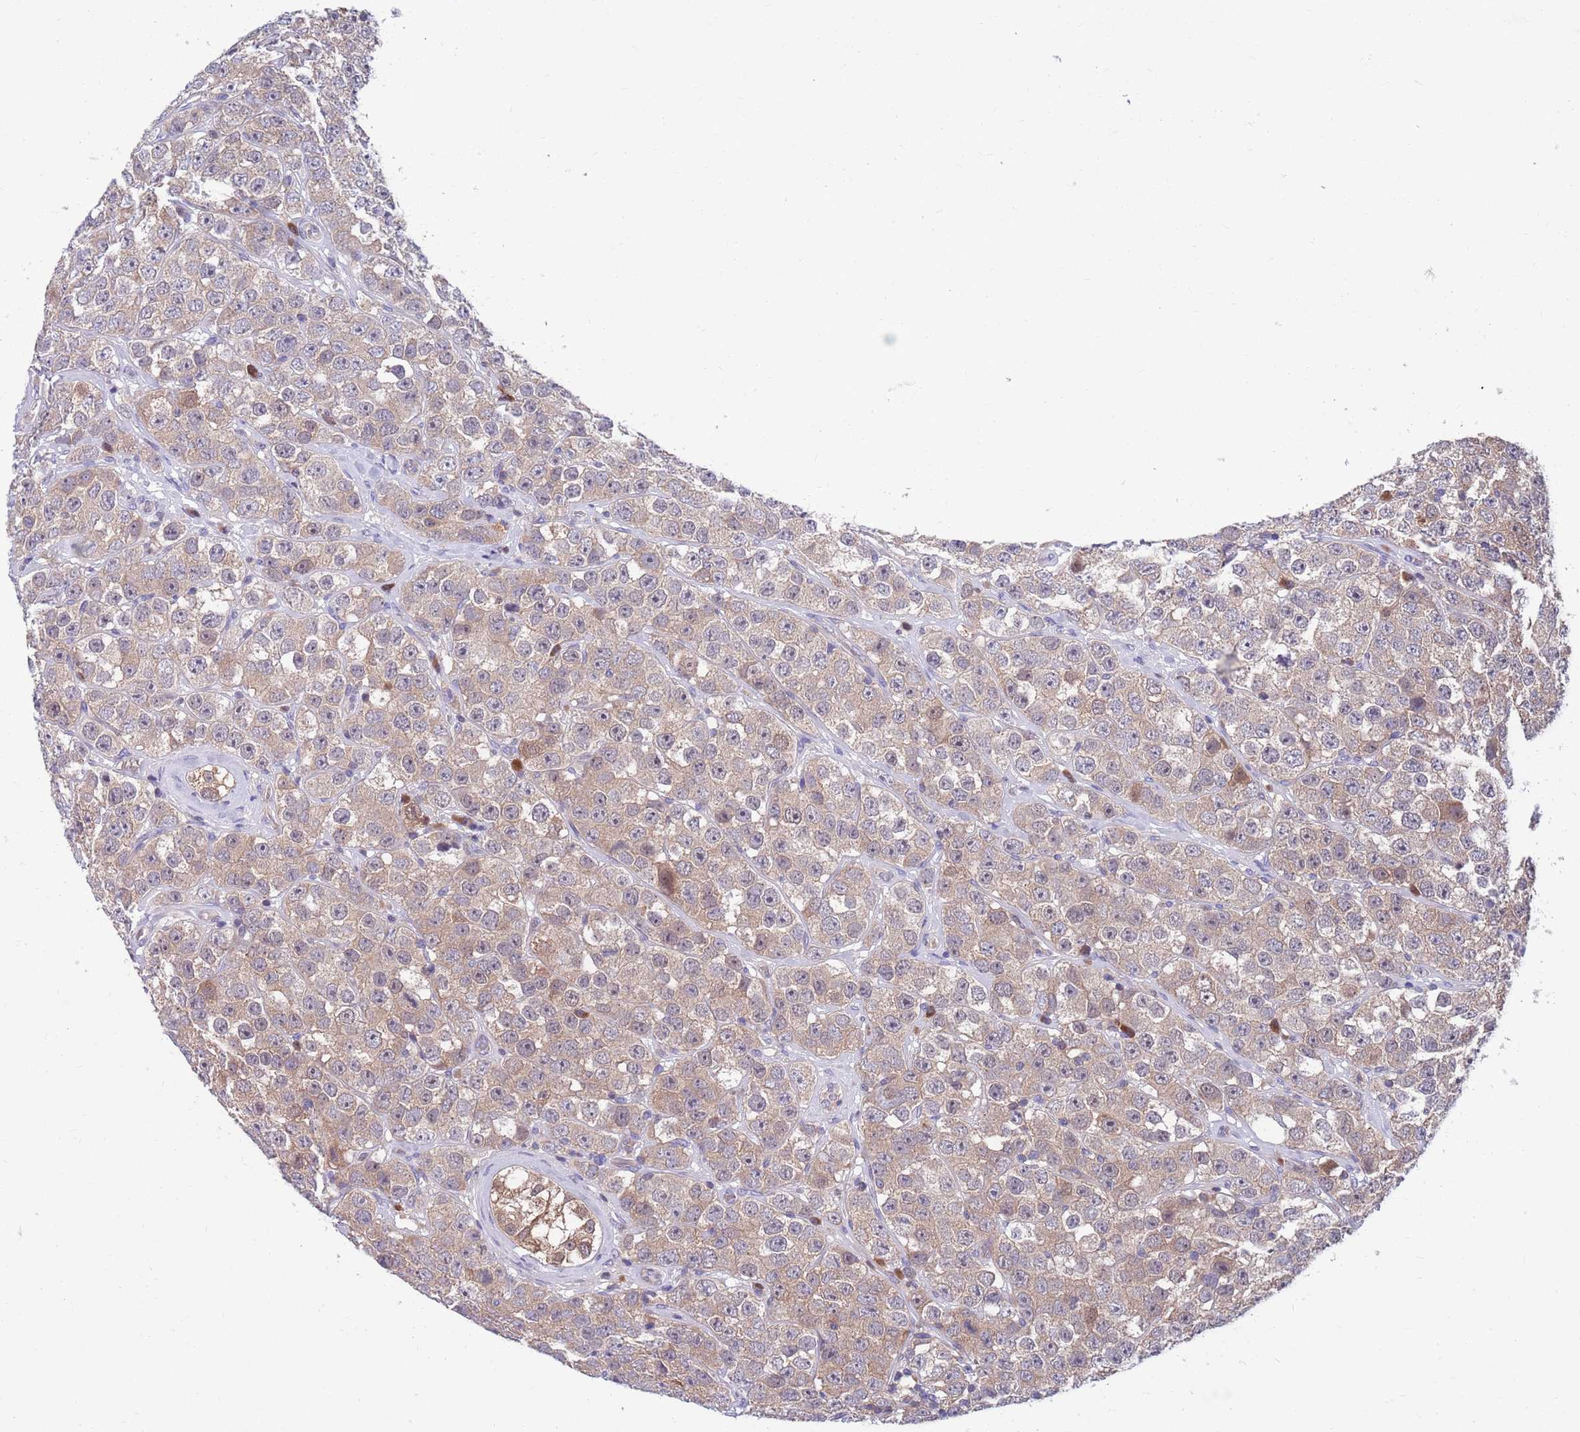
{"staining": {"intensity": "weak", "quantity": ">75%", "location": "cytoplasmic/membranous"}, "tissue": "testis cancer", "cell_type": "Tumor cells", "image_type": "cancer", "snomed": [{"axis": "morphology", "description": "Seminoma, NOS"}, {"axis": "topography", "description": "Testis"}], "caption": "Immunohistochemical staining of human testis cancer reveals low levels of weak cytoplasmic/membranous protein positivity in about >75% of tumor cells. (DAB (3,3'-diaminobenzidine) = brown stain, brightfield microscopy at high magnification).", "gene": "KLHL29", "patient": {"sex": "male", "age": 28}}